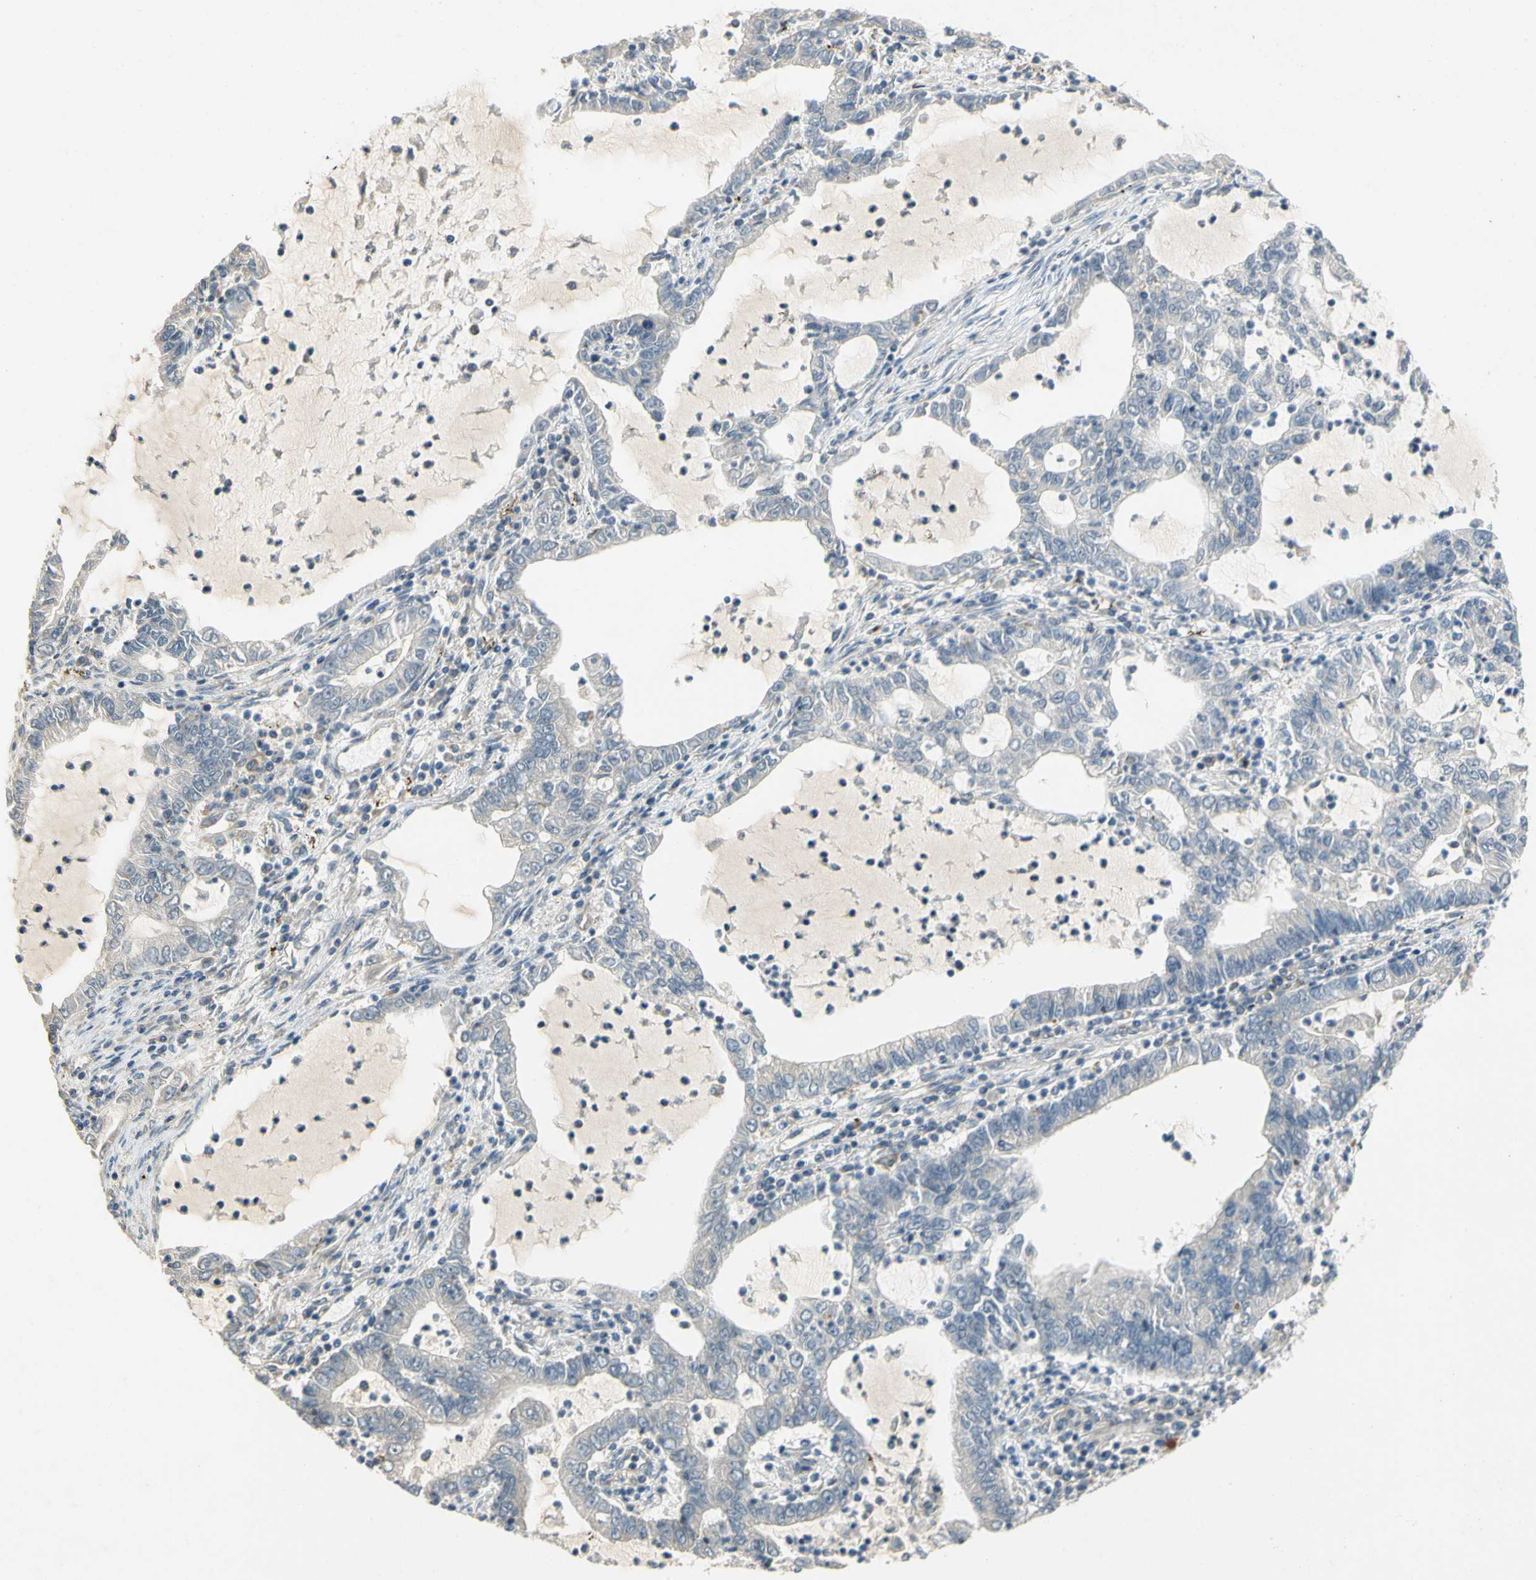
{"staining": {"intensity": "negative", "quantity": "none", "location": "none"}, "tissue": "lung cancer", "cell_type": "Tumor cells", "image_type": "cancer", "snomed": [{"axis": "morphology", "description": "Adenocarcinoma, NOS"}, {"axis": "topography", "description": "Lung"}], "caption": "IHC of lung cancer (adenocarcinoma) displays no positivity in tumor cells.", "gene": "GATD1", "patient": {"sex": "female", "age": 51}}